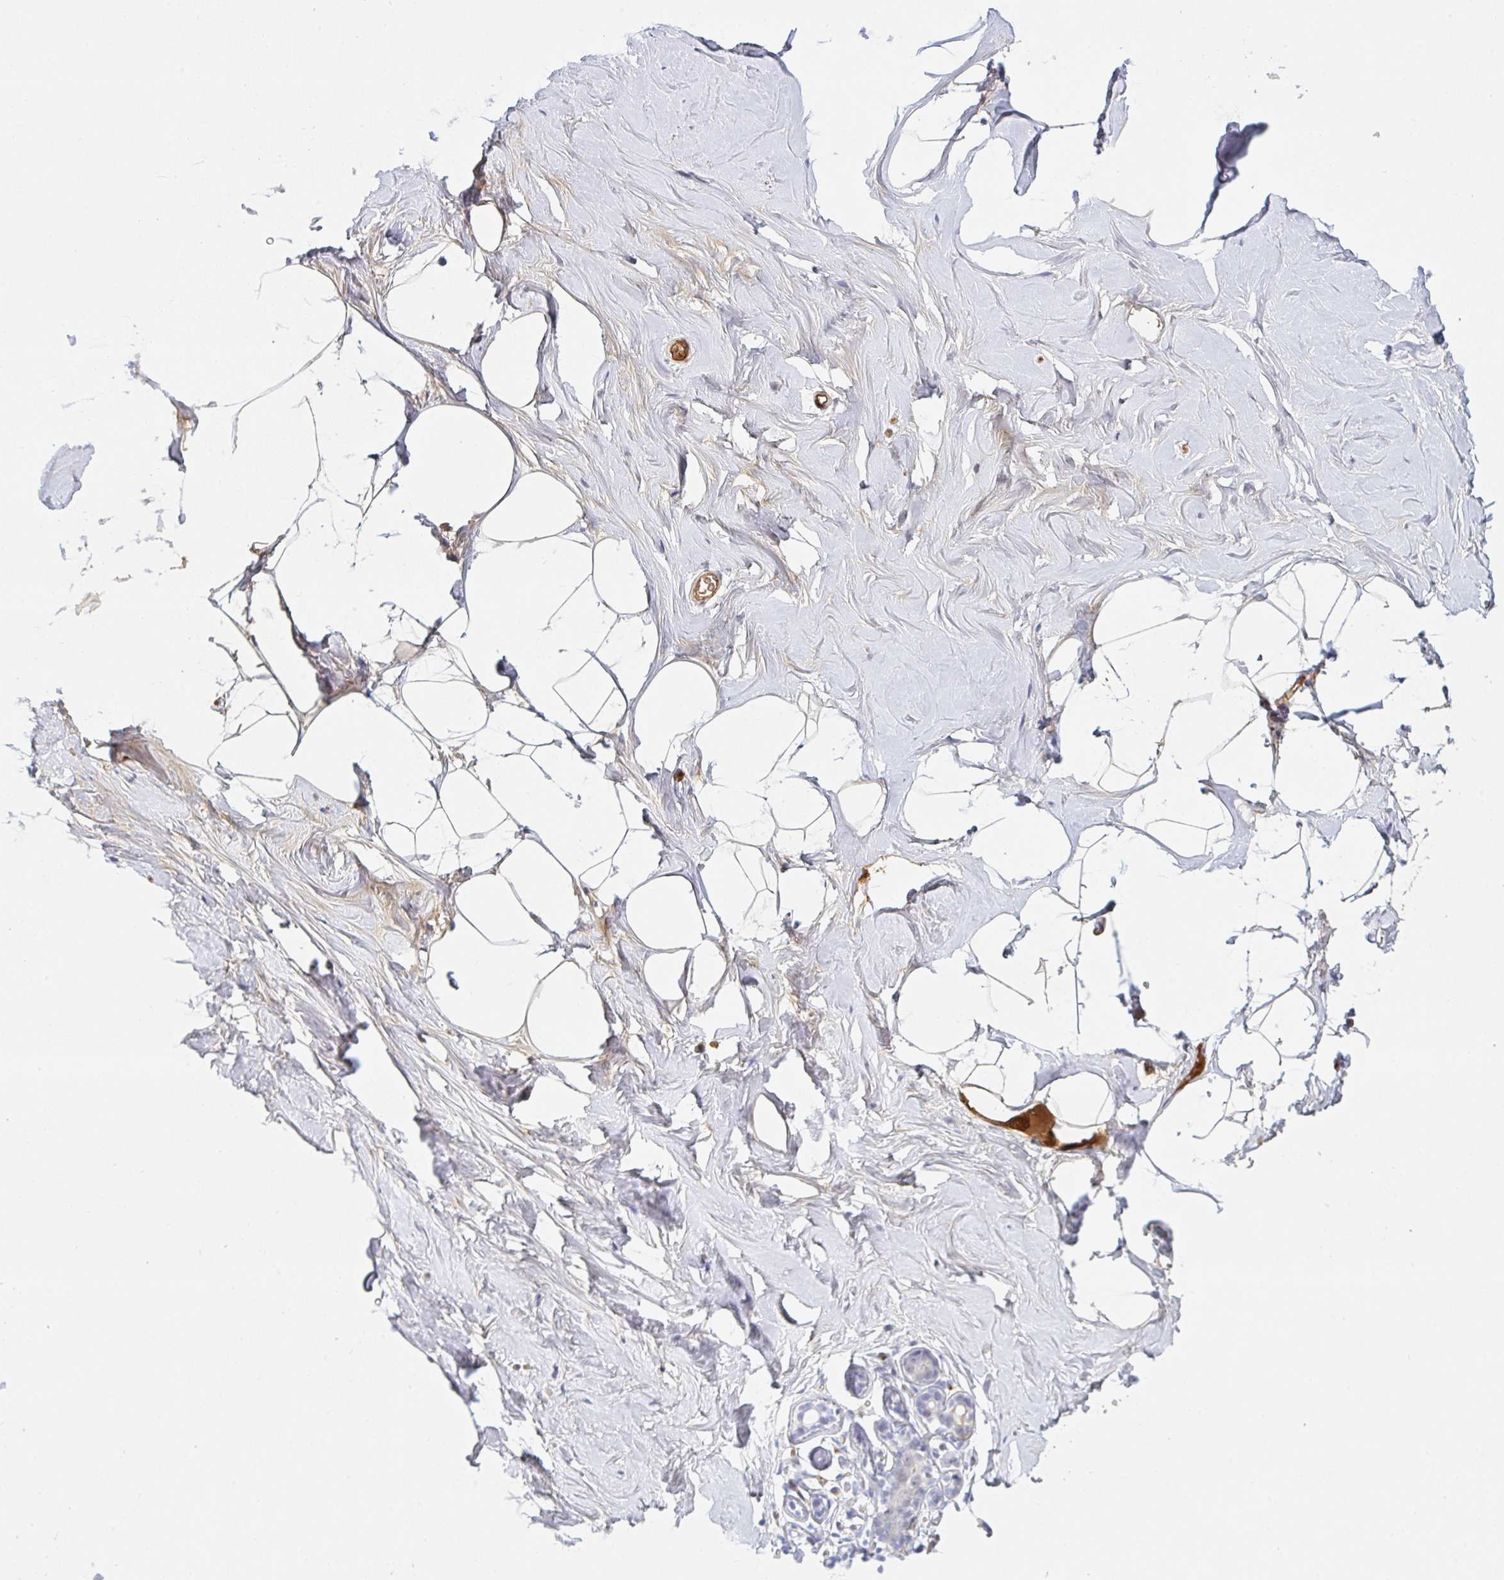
{"staining": {"intensity": "negative", "quantity": "none", "location": "none"}, "tissue": "breast", "cell_type": "Adipocytes", "image_type": "normal", "snomed": [{"axis": "morphology", "description": "Normal tissue, NOS"}, {"axis": "topography", "description": "Breast"}], "caption": "A micrograph of breast stained for a protein exhibits no brown staining in adipocytes. (DAB (3,3'-diaminobenzidine) immunohistochemistry visualized using brightfield microscopy, high magnification).", "gene": "DSCAML1", "patient": {"sex": "female", "age": 32}}